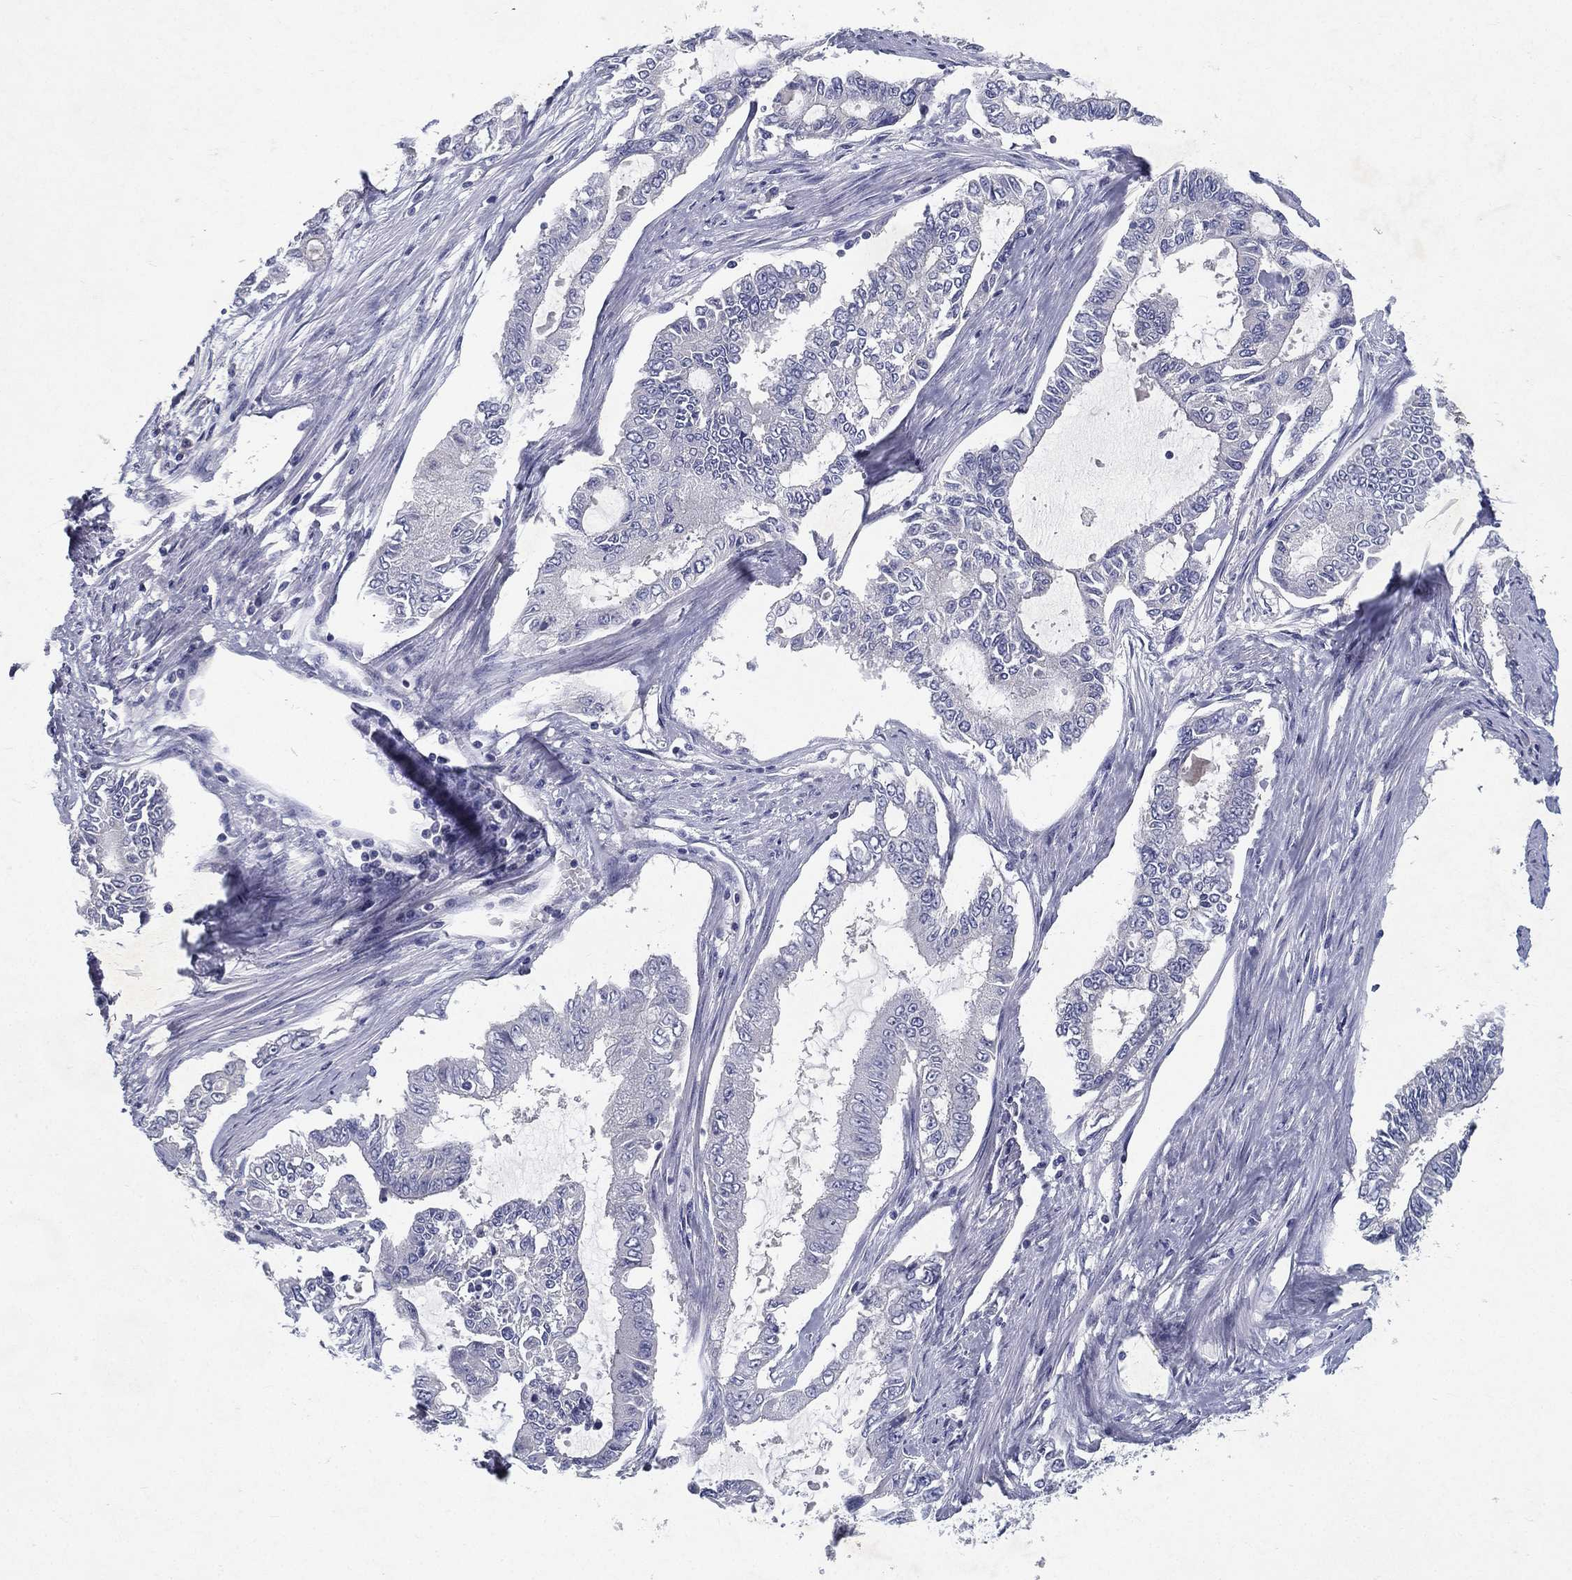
{"staining": {"intensity": "negative", "quantity": "none", "location": "none"}, "tissue": "endometrial cancer", "cell_type": "Tumor cells", "image_type": "cancer", "snomed": [{"axis": "morphology", "description": "Adenocarcinoma, NOS"}, {"axis": "topography", "description": "Uterus"}], "caption": "Human adenocarcinoma (endometrial) stained for a protein using immunohistochemistry demonstrates no expression in tumor cells.", "gene": "RGS13", "patient": {"sex": "female", "age": 59}}